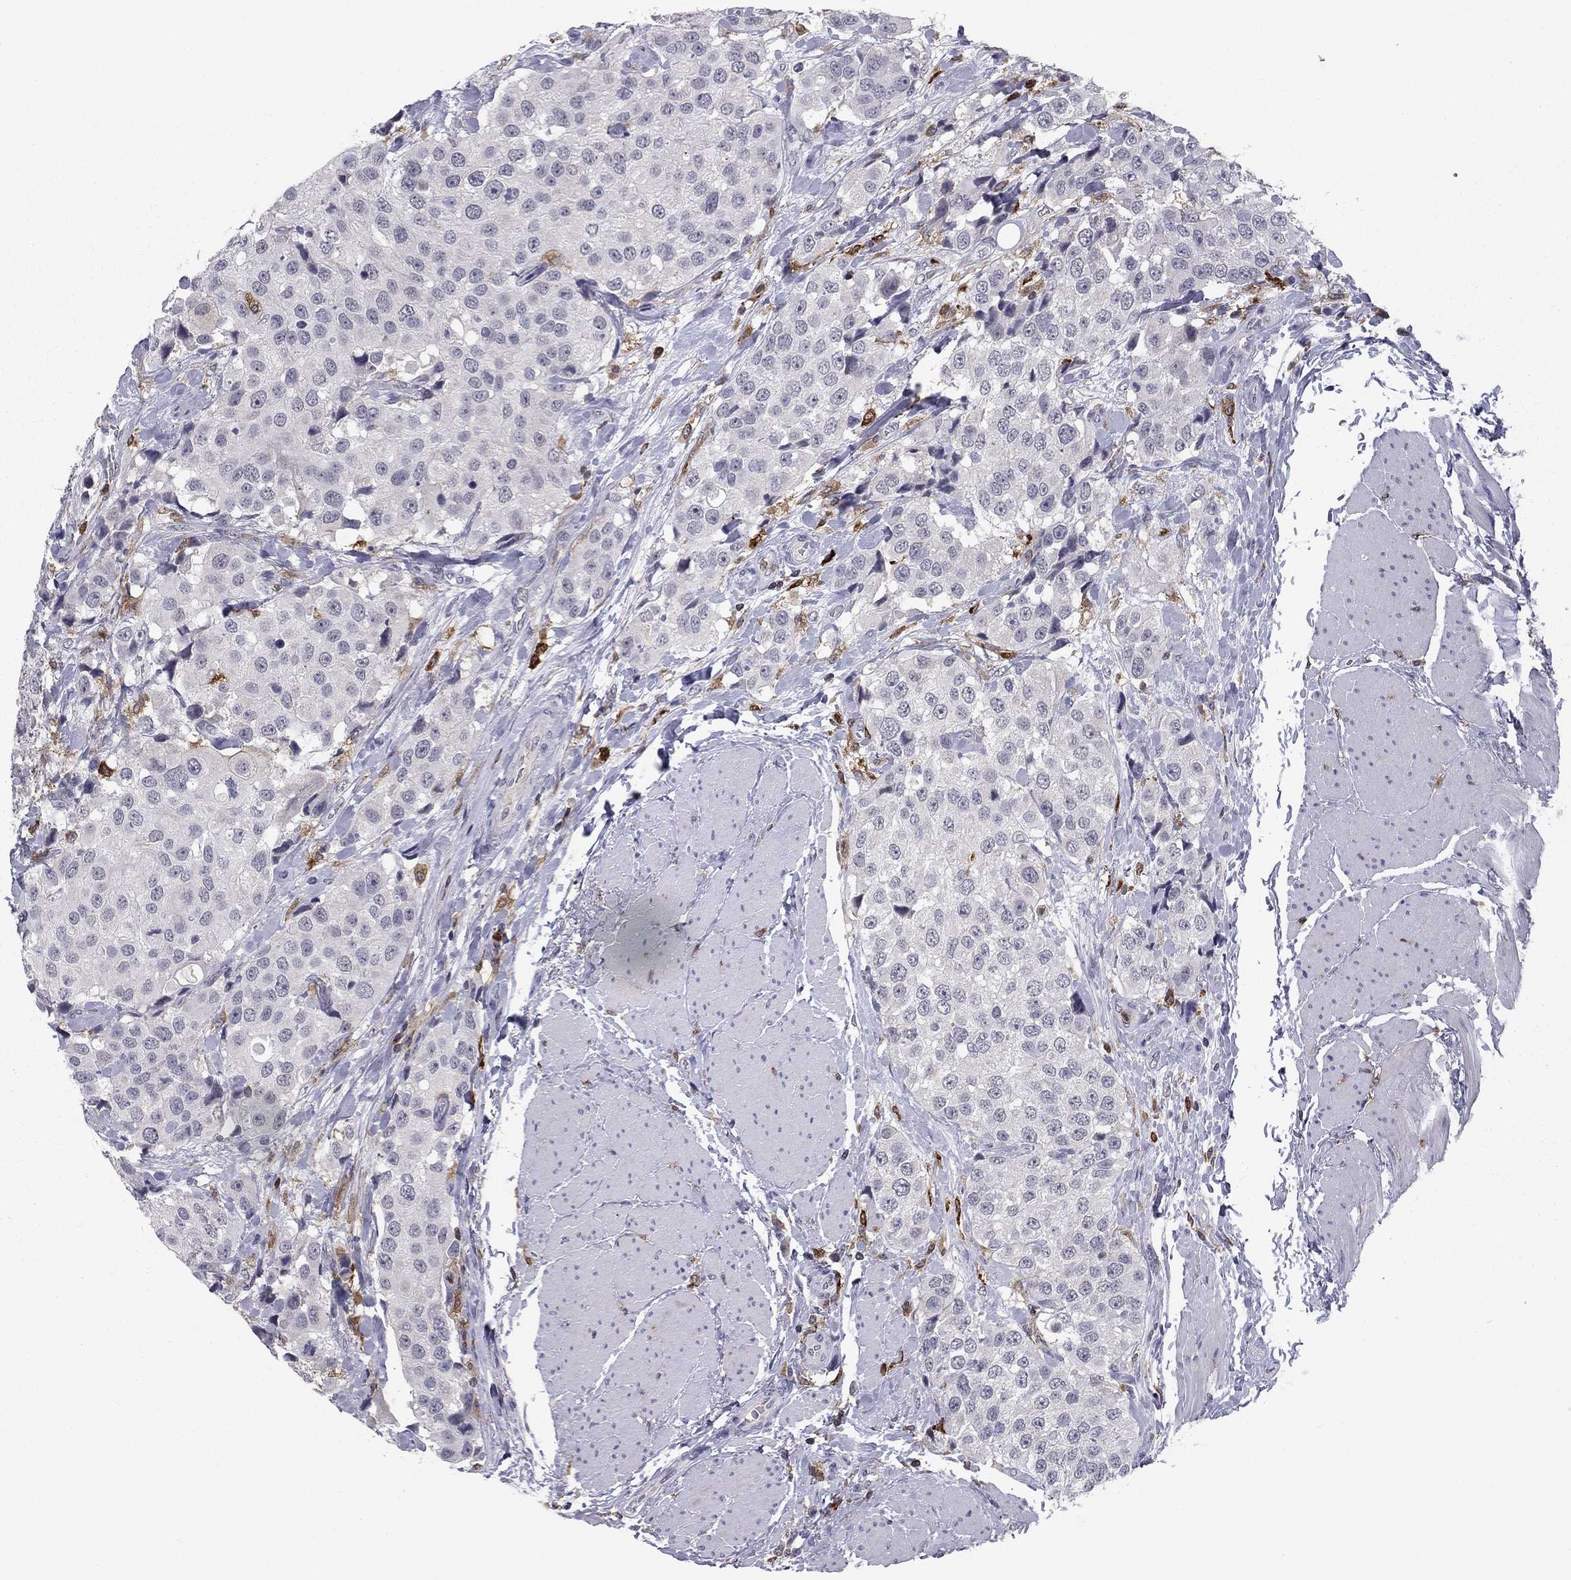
{"staining": {"intensity": "negative", "quantity": "none", "location": "none"}, "tissue": "urothelial cancer", "cell_type": "Tumor cells", "image_type": "cancer", "snomed": [{"axis": "morphology", "description": "Urothelial carcinoma, High grade"}, {"axis": "topography", "description": "Urinary bladder"}], "caption": "Tumor cells are negative for brown protein staining in high-grade urothelial carcinoma. The staining is performed using DAB brown chromogen with nuclei counter-stained in using hematoxylin.", "gene": "PLCB2", "patient": {"sex": "female", "age": 64}}